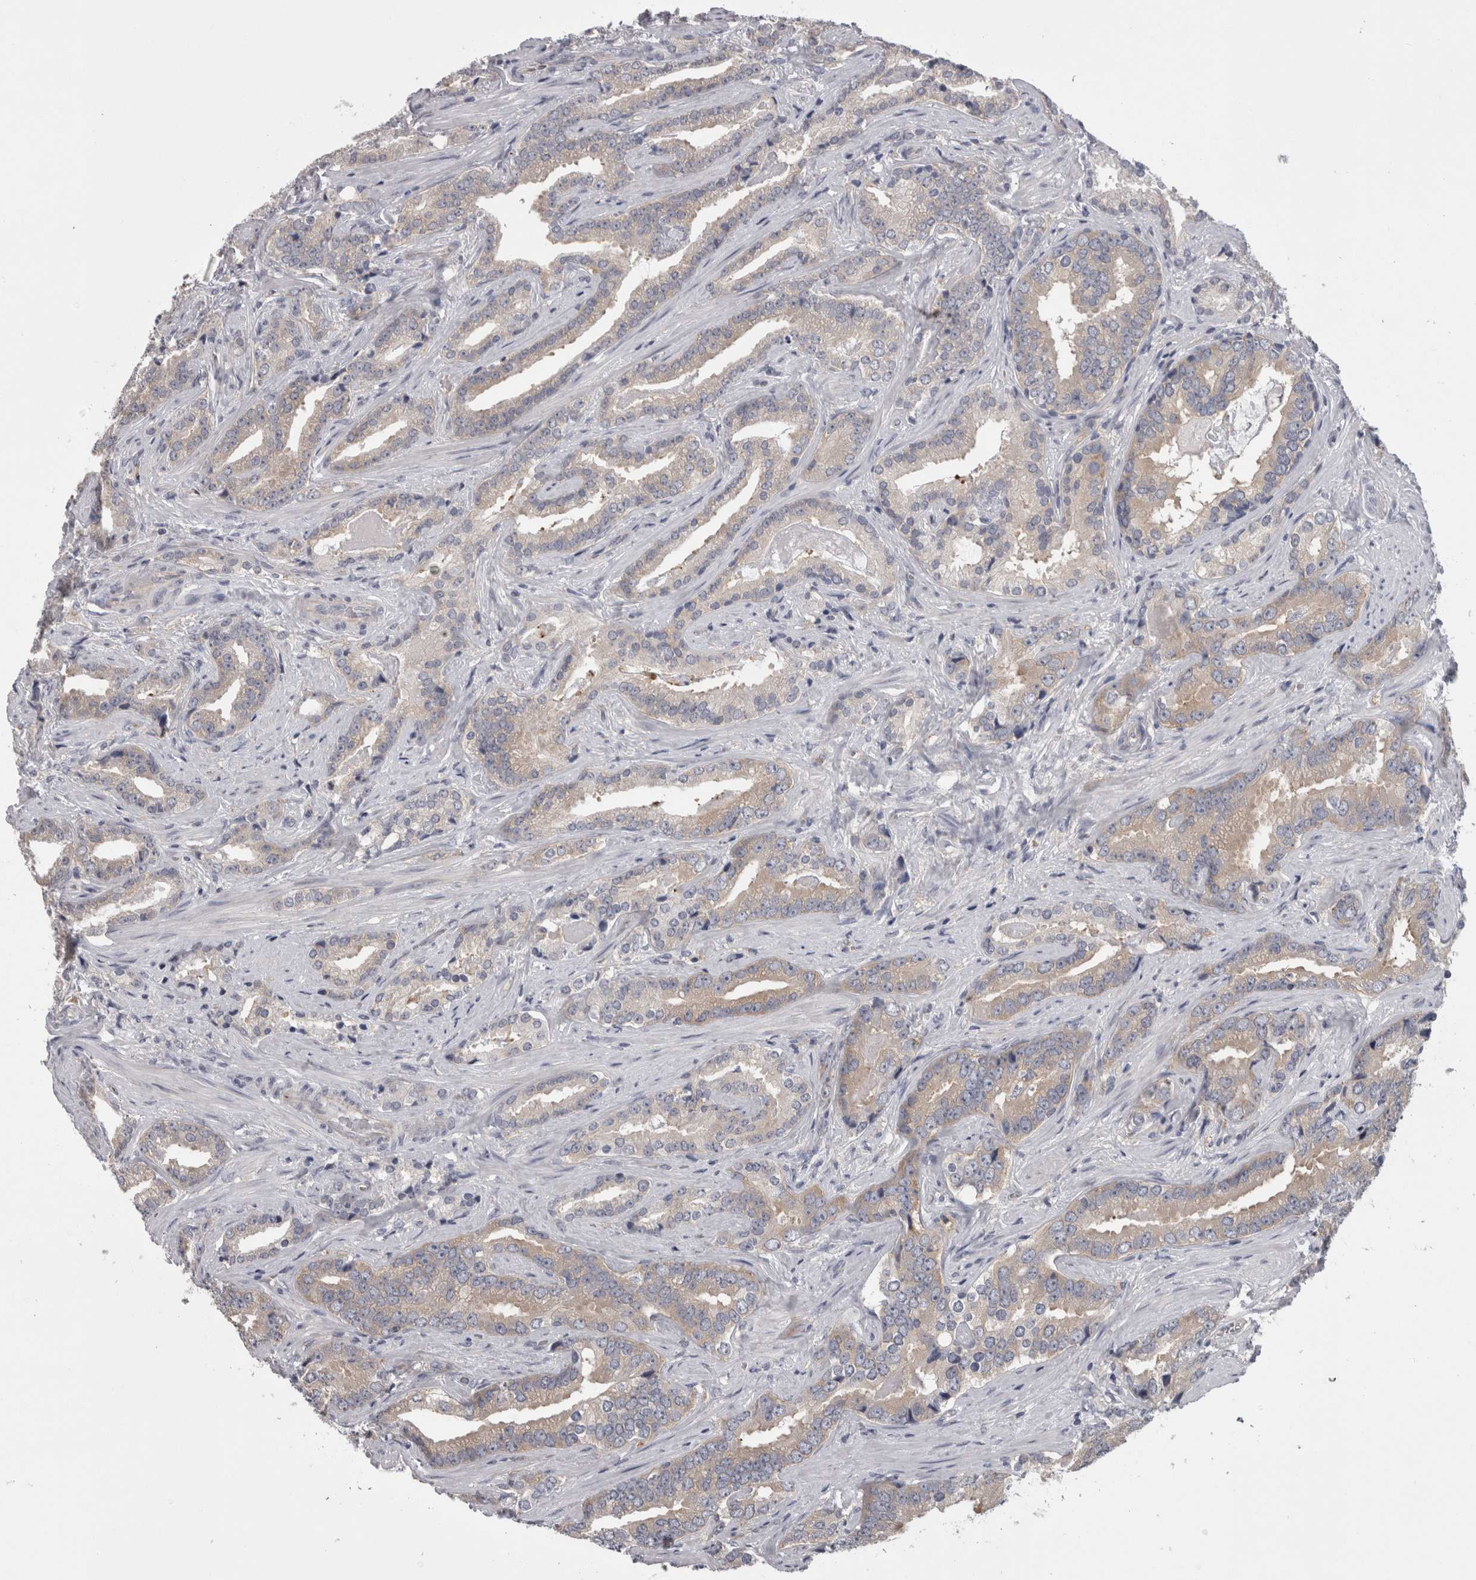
{"staining": {"intensity": "weak", "quantity": "<25%", "location": "cytoplasmic/membranous"}, "tissue": "prostate cancer", "cell_type": "Tumor cells", "image_type": "cancer", "snomed": [{"axis": "morphology", "description": "Adenocarcinoma, Low grade"}, {"axis": "topography", "description": "Prostate"}], "caption": "Immunohistochemical staining of prostate cancer (low-grade adenocarcinoma) reveals no significant staining in tumor cells.", "gene": "LYZL6", "patient": {"sex": "male", "age": 67}}